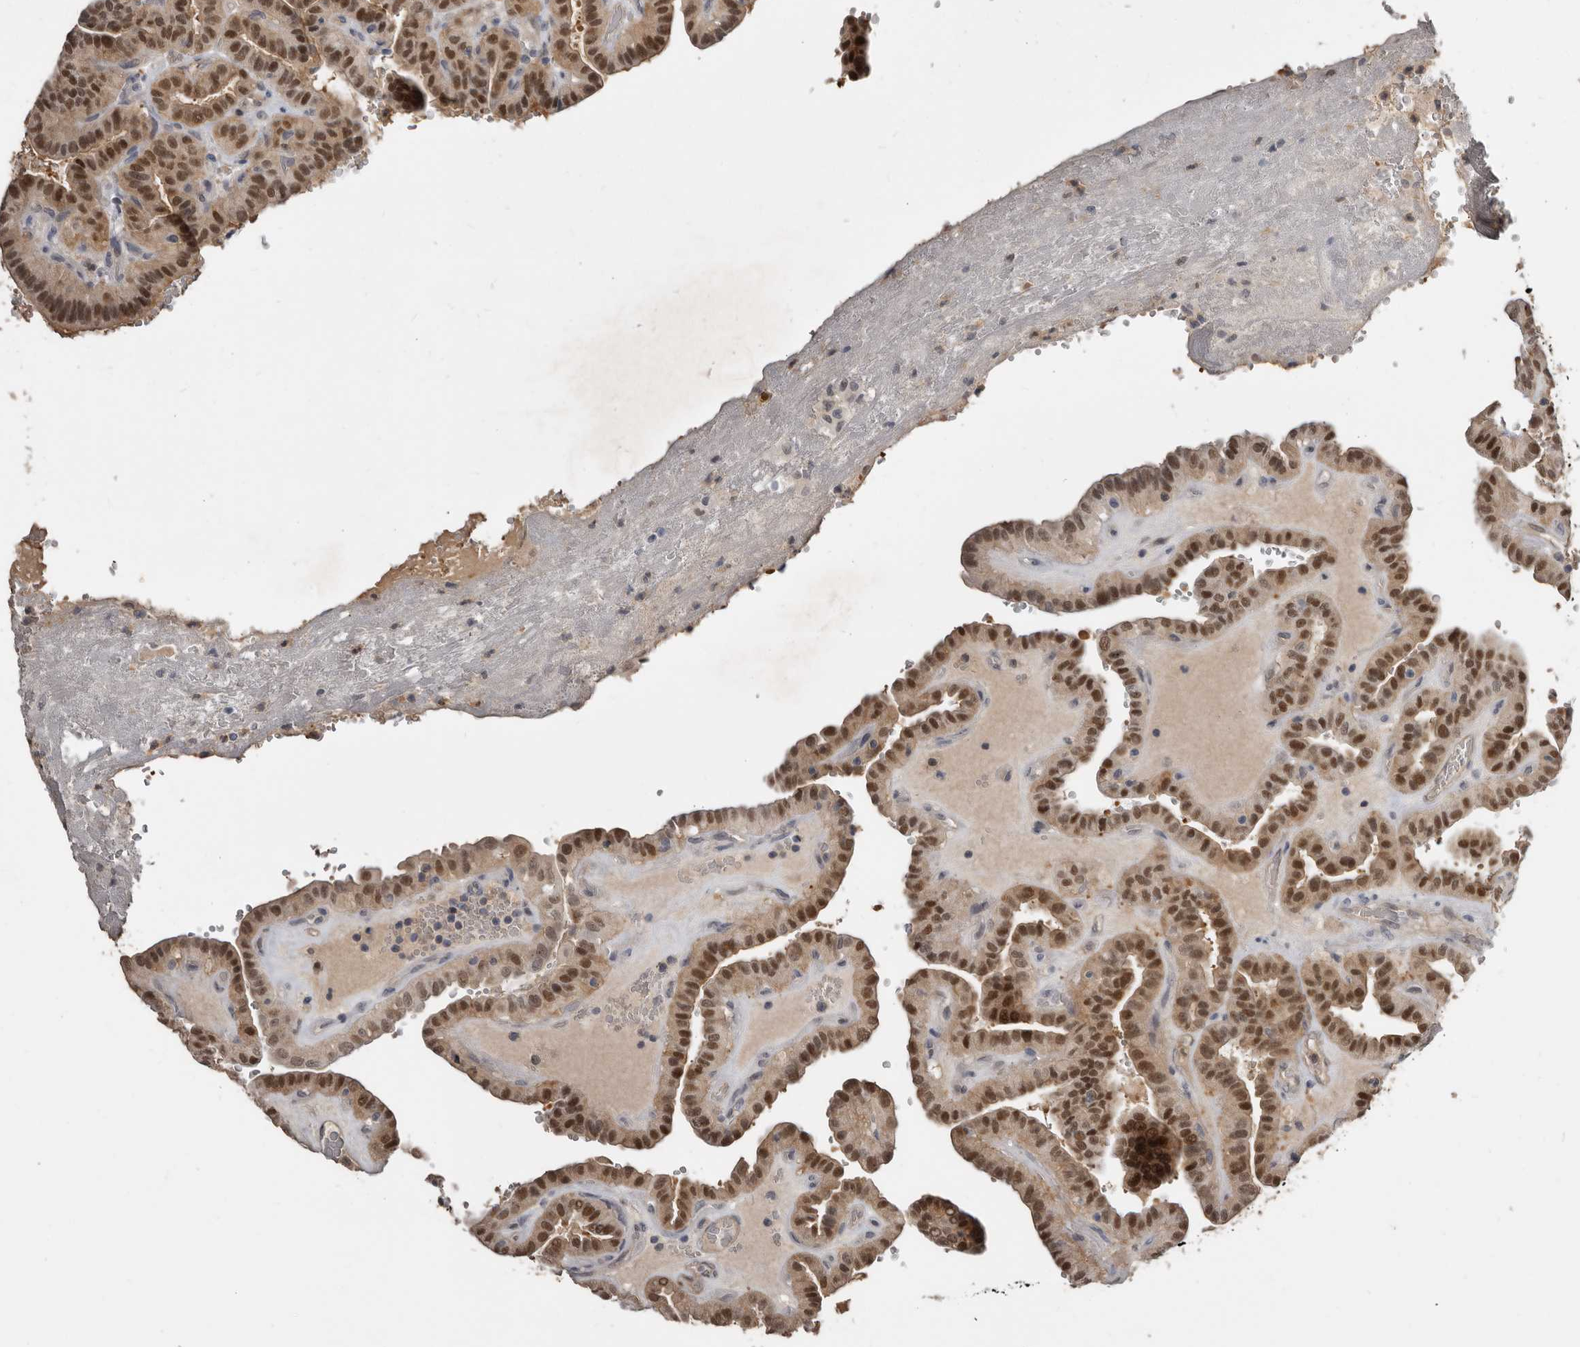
{"staining": {"intensity": "moderate", "quantity": ">75%", "location": "nuclear"}, "tissue": "thyroid cancer", "cell_type": "Tumor cells", "image_type": "cancer", "snomed": [{"axis": "morphology", "description": "Papillary adenocarcinoma, NOS"}, {"axis": "topography", "description": "Thyroid gland"}], "caption": "Tumor cells show moderate nuclear staining in about >75% of cells in thyroid cancer. (Brightfield microscopy of DAB IHC at high magnification).", "gene": "RBKS", "patient": {"sex": "male", "age": 77}}